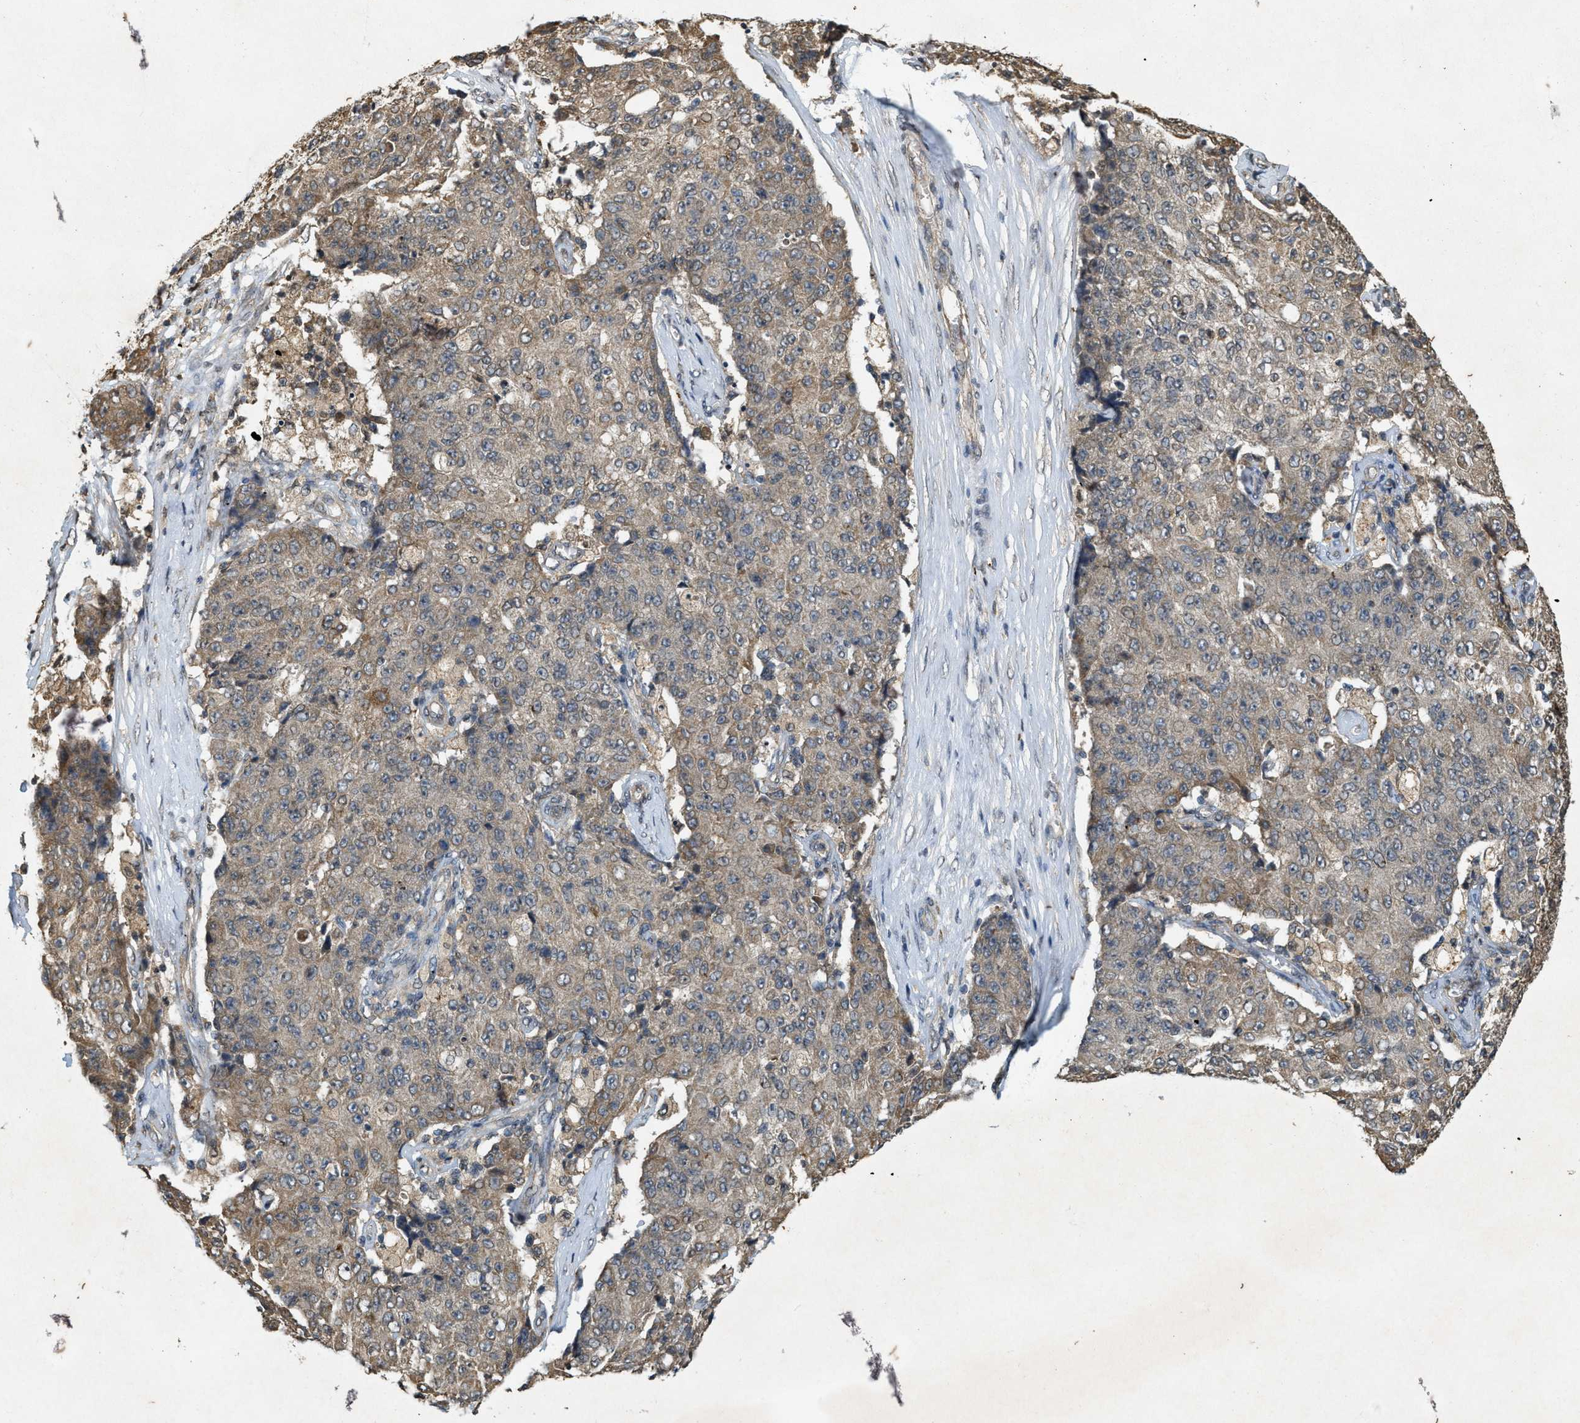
{"staining": {"intensity": "weak", "quantity": ">75%", "location": "cytoplasmic/membranous"}, "tissue": "ovarian cancer", "cell_type": "Tumor cells", "image_type": "cancer", "snomed": [{"axis": "morphology", "description": "Carcinoma, endometroid"}, {"axis": "topography", "description": "Ovary"}], "caption": "High-power microscopy captured an immunohistochemistry (IHC) photomicrograph of ovarian cancer, revealing weak cytoplasmic/membranous expression in approximately >75% of tumor cells.", "gene": "KIF21A", "patient": {"sex": "female", "age": 42}}